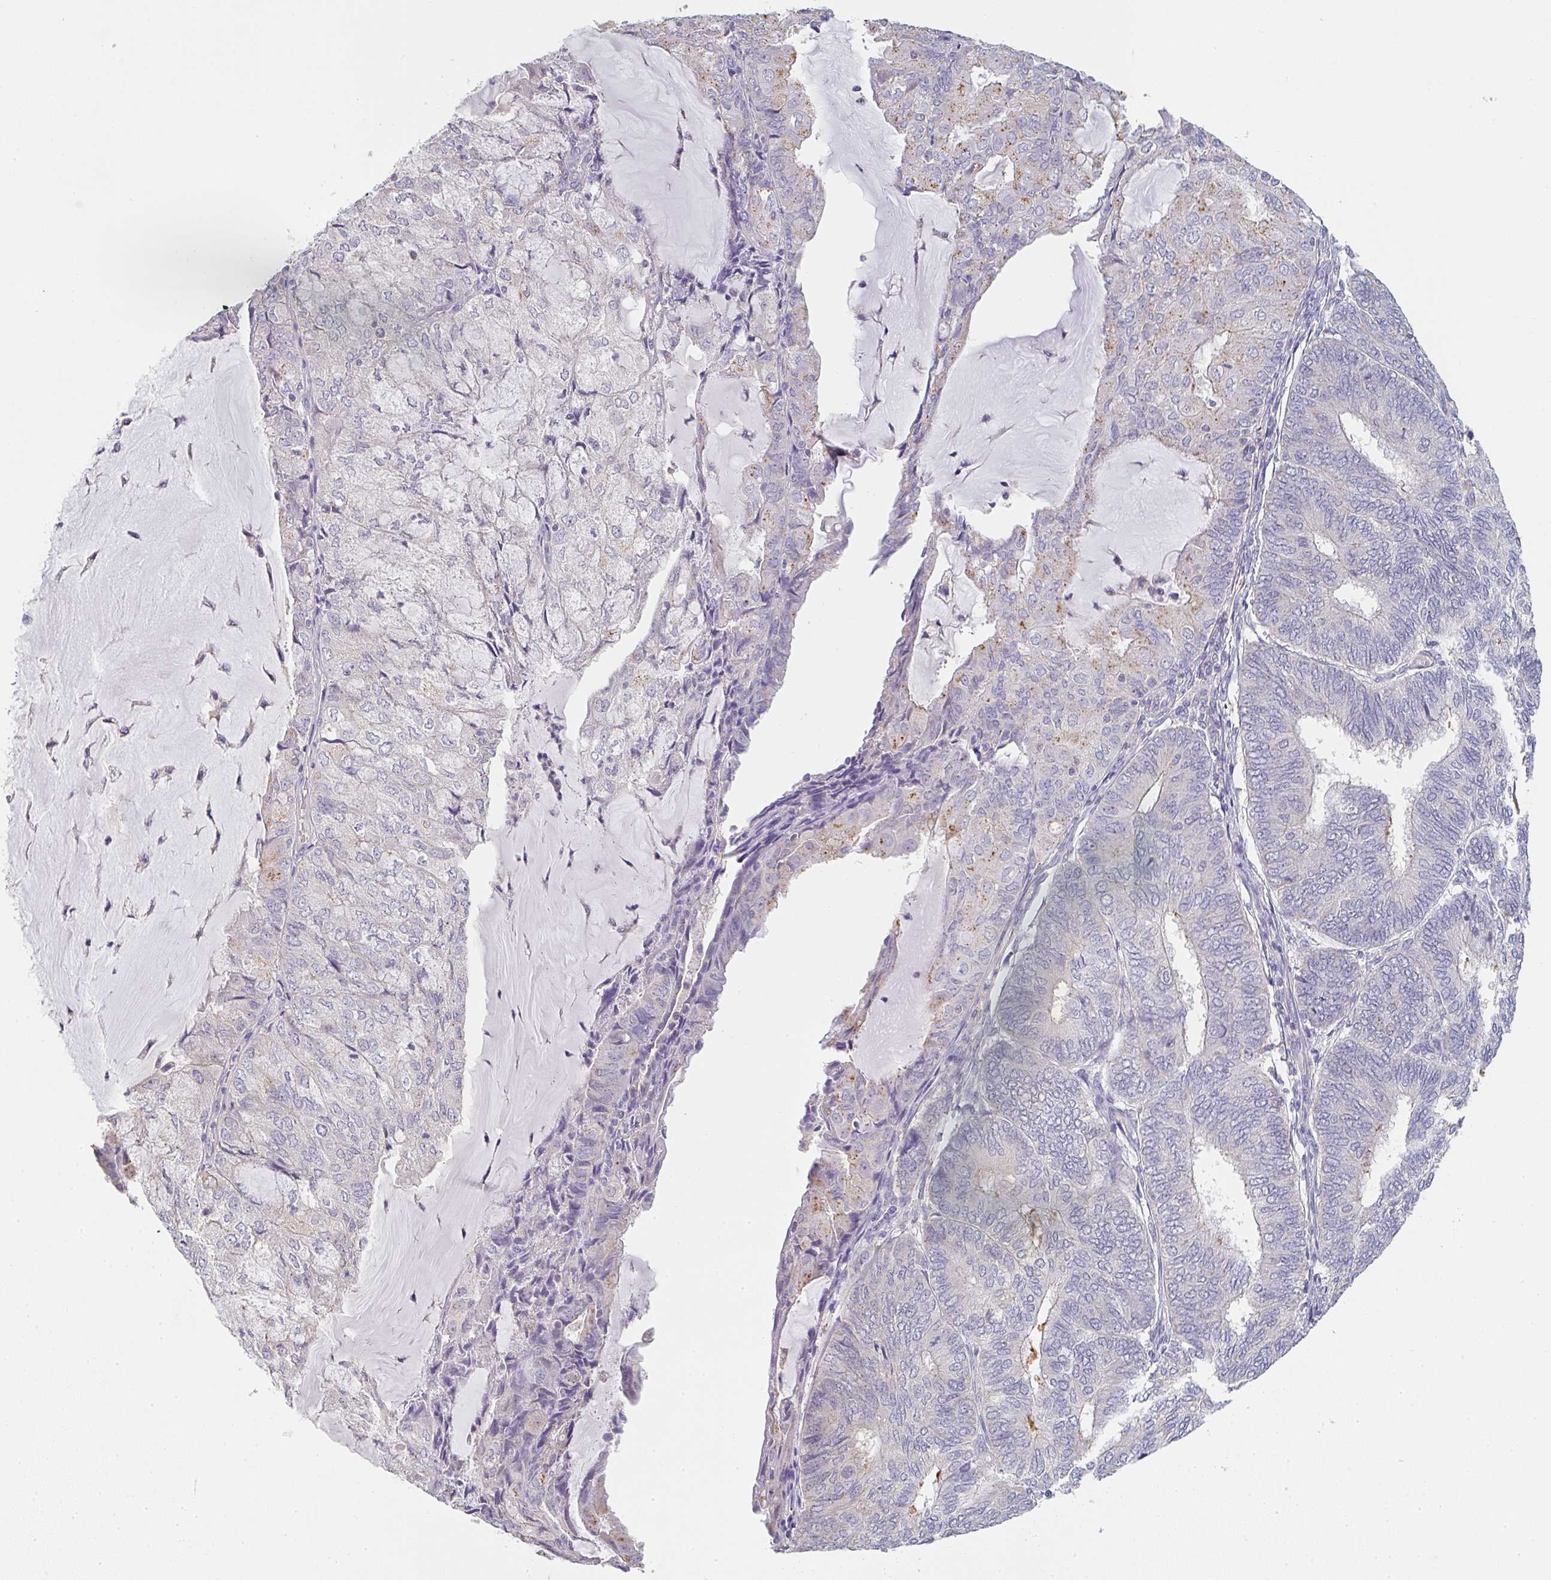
{"staining": {"intensity": "moderate", "quantity": "<25%", "location": "cytoplasmic/membranous"}, "tissue": "endometrial cancer", "cell_type": "Tumor cells", "image_type": "cancer", "snomed": [{"axis": "morphology", "description": "Adenocarcinoma, NOS"}, {"axis": "topography", "description": "Endometrium"}], "caption": "A photomicrograph showing moderate cytoplasmic/membranous staining in about <25% of tumor cells in endometrial adenocarcinoma, as visualized by brown immunohistochemical staining.", "gene": "CHMP5", "patient": {"sex": "female", "age": 81}}